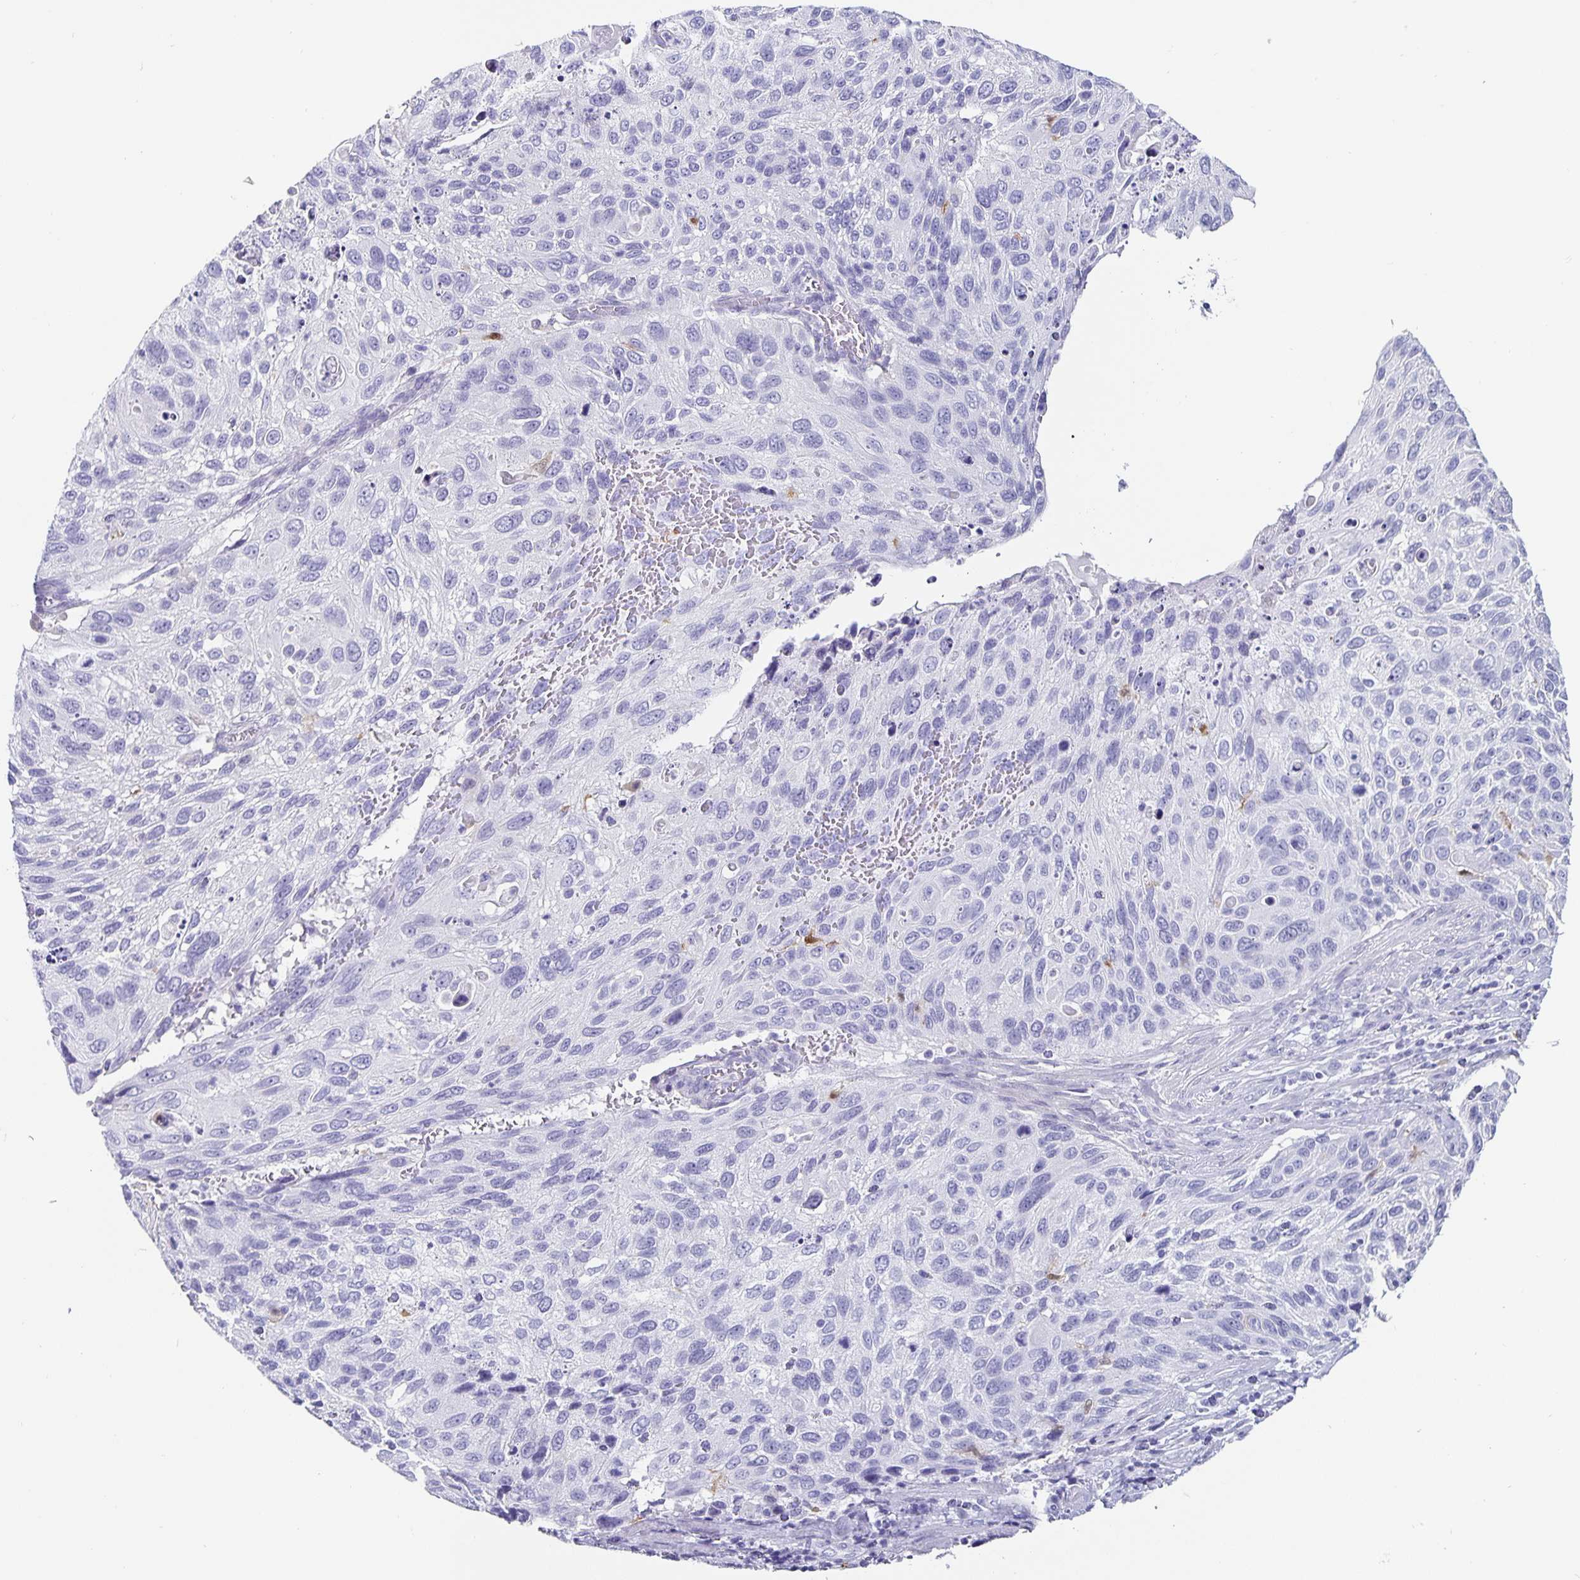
{"staining": {"intensity": "negative", "quantity": "none", "location": "none"}, "tissue": "cervical cancer", "cell_type": "Tumor cells", "image_type": "cancer", "snomed": [{"axis": "morphology", "description": "Squamous cell carcinoma, NOS"}, {"axis": "topography", "description": "Cervix"}], "caption": "There is no significant expression in tumor cells of cervical cancer.", "gene": "CHGA", "patient": {"sex": "female", "age": 70}}